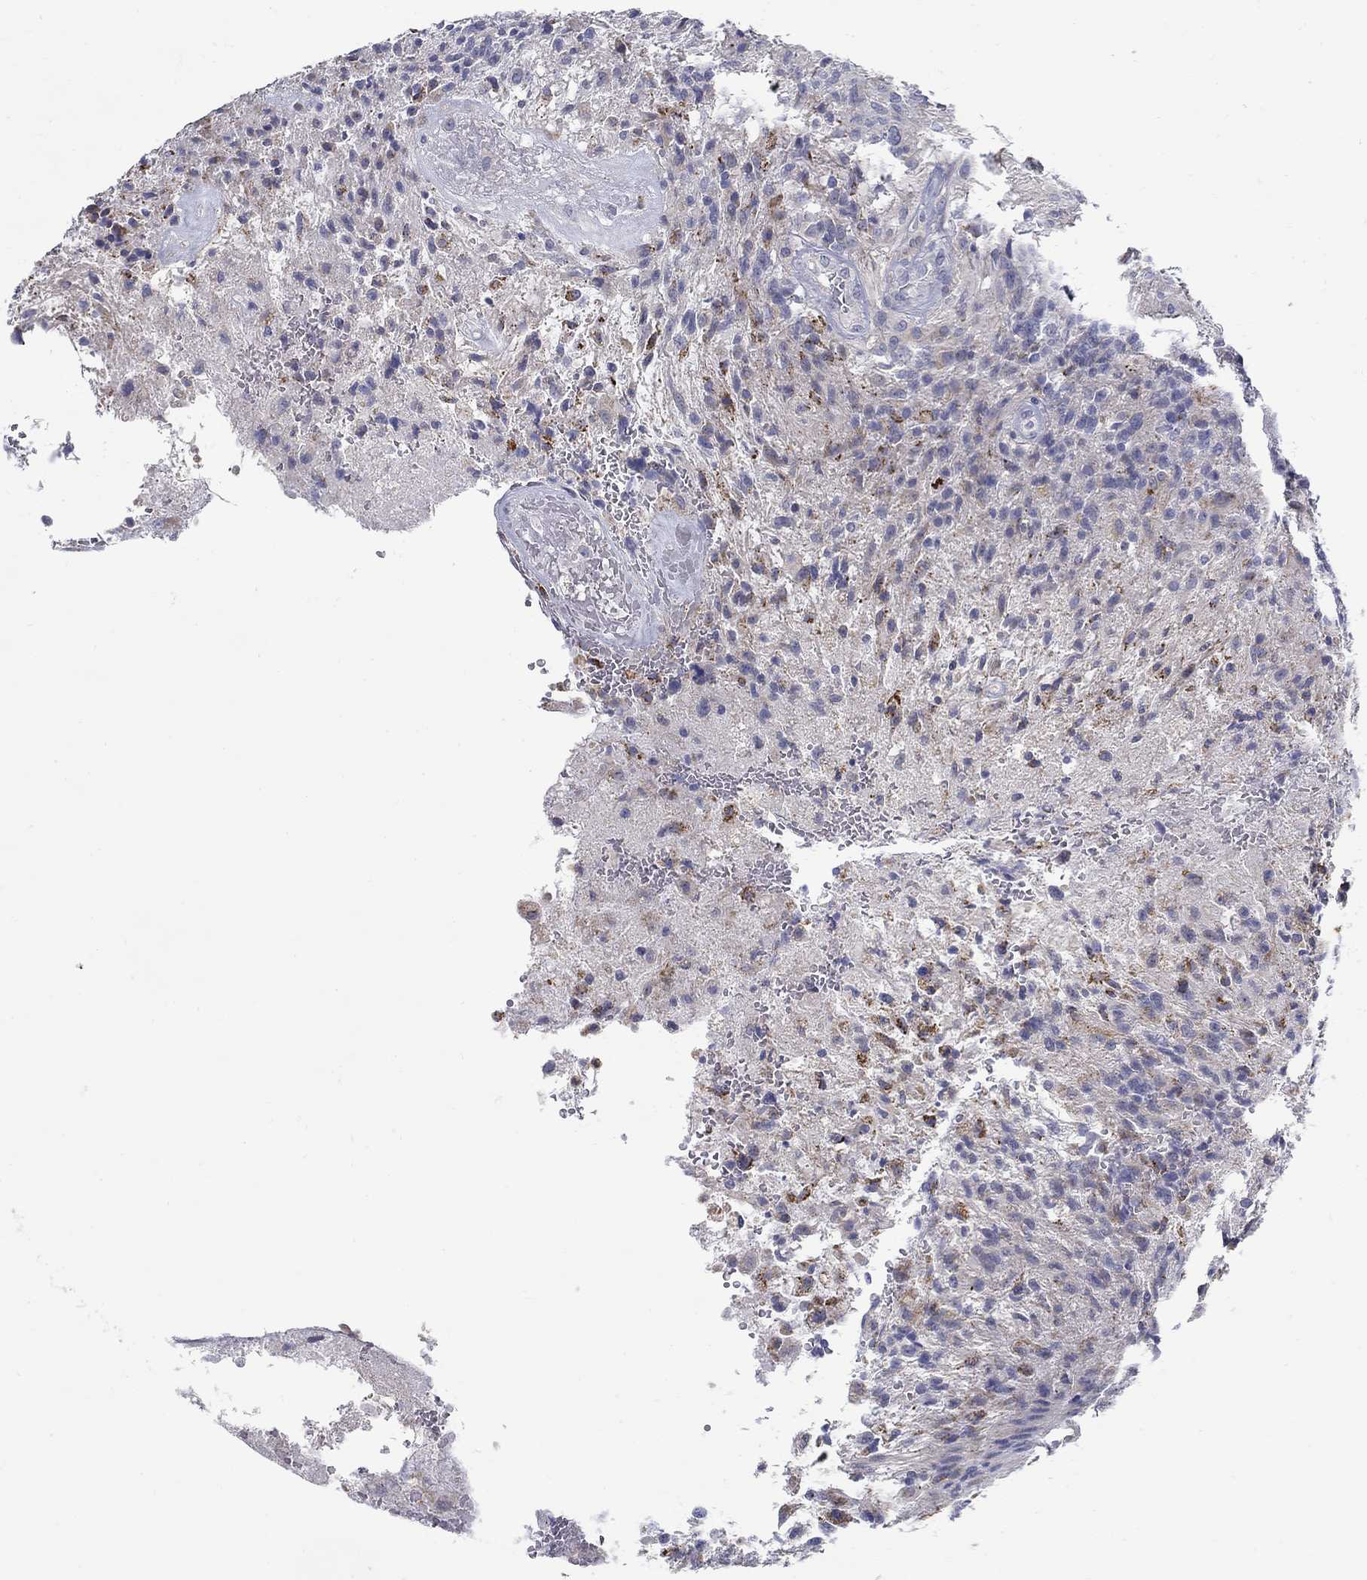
{"staining": {"intensity": "negative", "quantity": "none", "location": "none"}, "tissue": "glioma", "cell_type": "Tumor cells", "image_type": "cancer", "snomed": [{"axis": "morphology", "description": "Glioma, malignant, High grade"}, {"axis": "topography", "description": "Brain"}], "caption": "Tumor cells show no significant expression in malignant glioma (high-grade).", "gene": "ABCA4", "patient": {"sex": "male", "age": 56}}